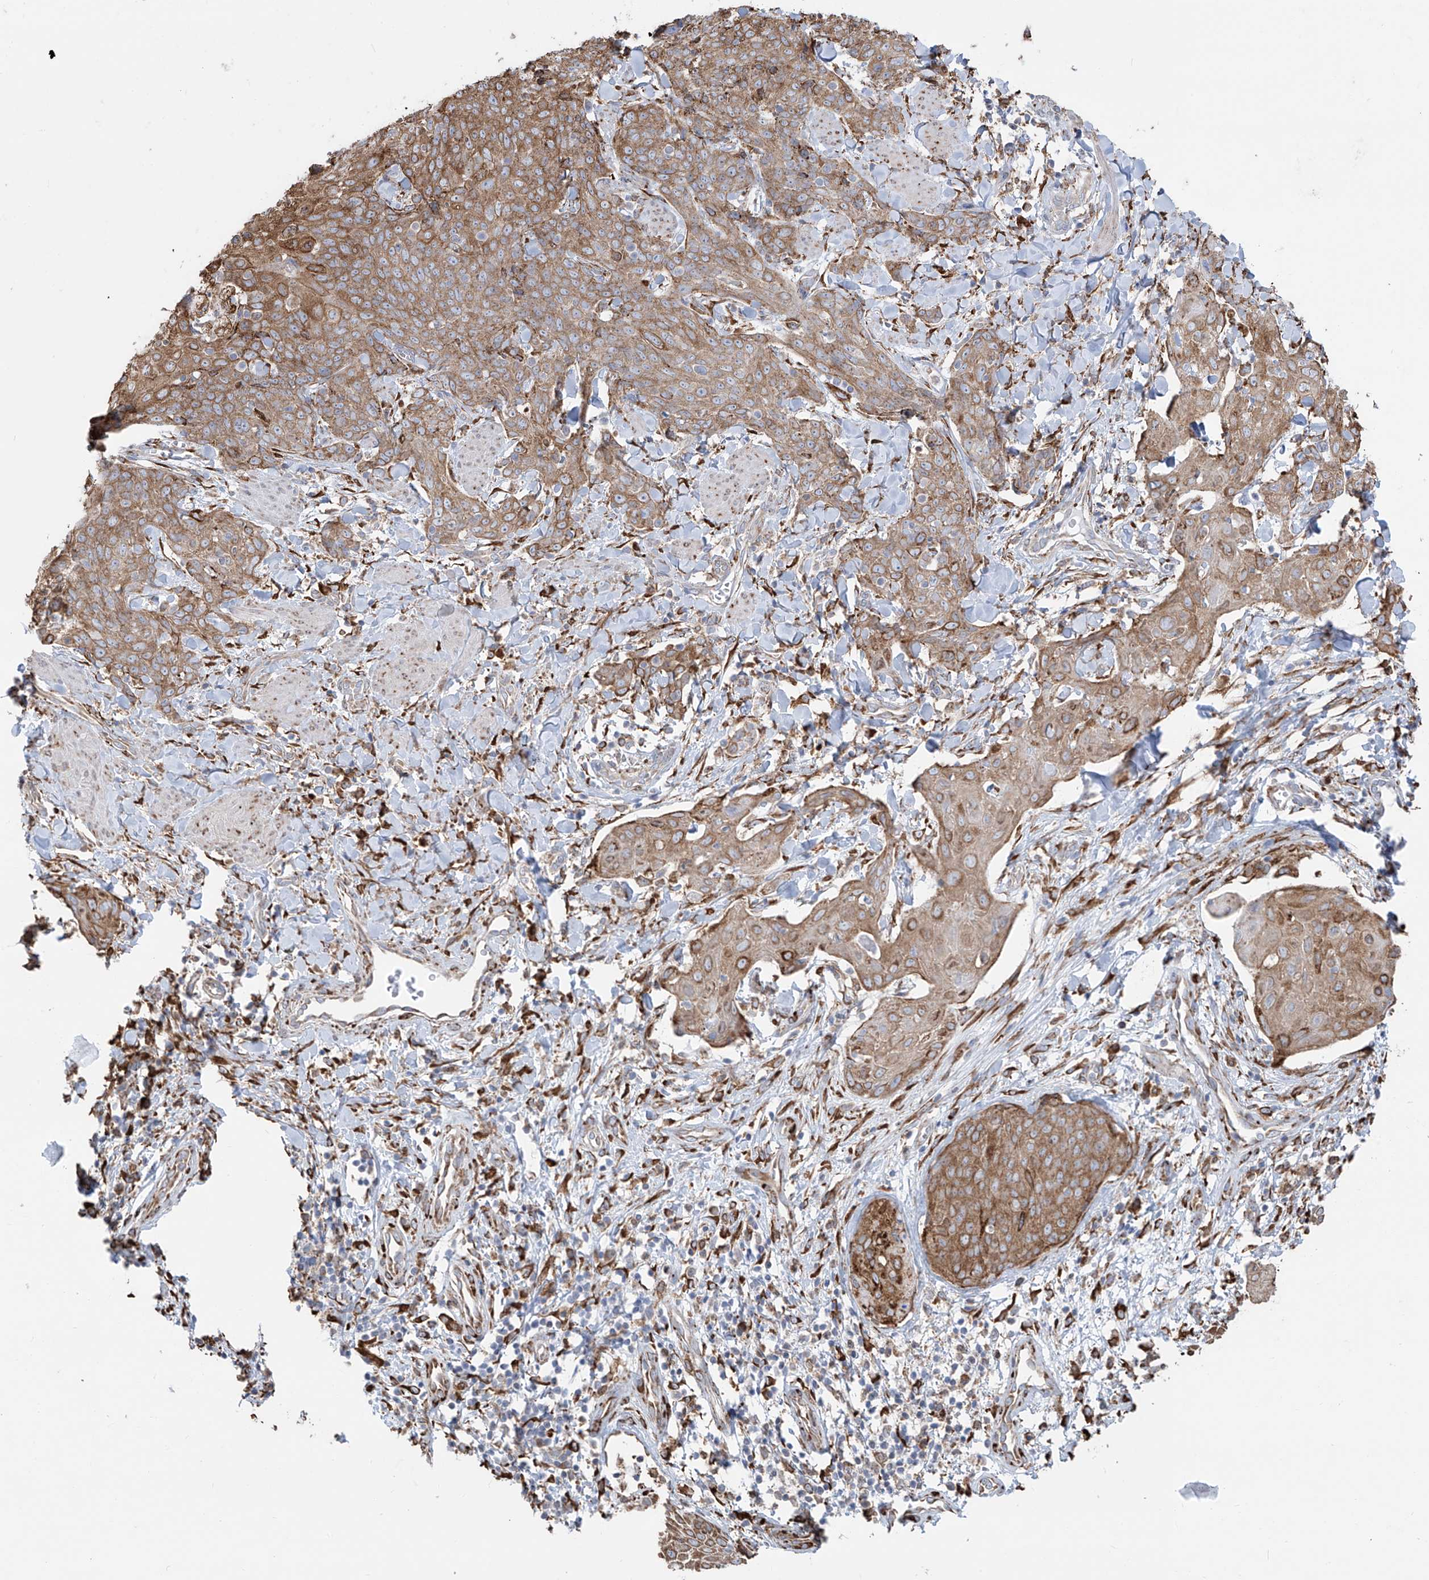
{"staining": {"intensity": "moderate", "quantity": ">75%", "location": "cytoplasmic/membranous"}, "tissue": "skin cancer", "cell_type": "Tumor cells", "image_type": "cancer", "snomed": [{"axis": "morphology", "description": "Squamous cell carcinoma, NOS"}, {"axis": "topography", "description": "Skin"}, {"axis": "topography", "description": "Vulva"}], "caption": "There is medium levels of moderate cytoplasmic/membranous staining in tumor cells of skin cancer (squamous cell carcinoma), as demonstrated by immunohistochemical staining (brown color).", "gene": "ZNF354C", "patient": {"sex": "female", "age": 85}}